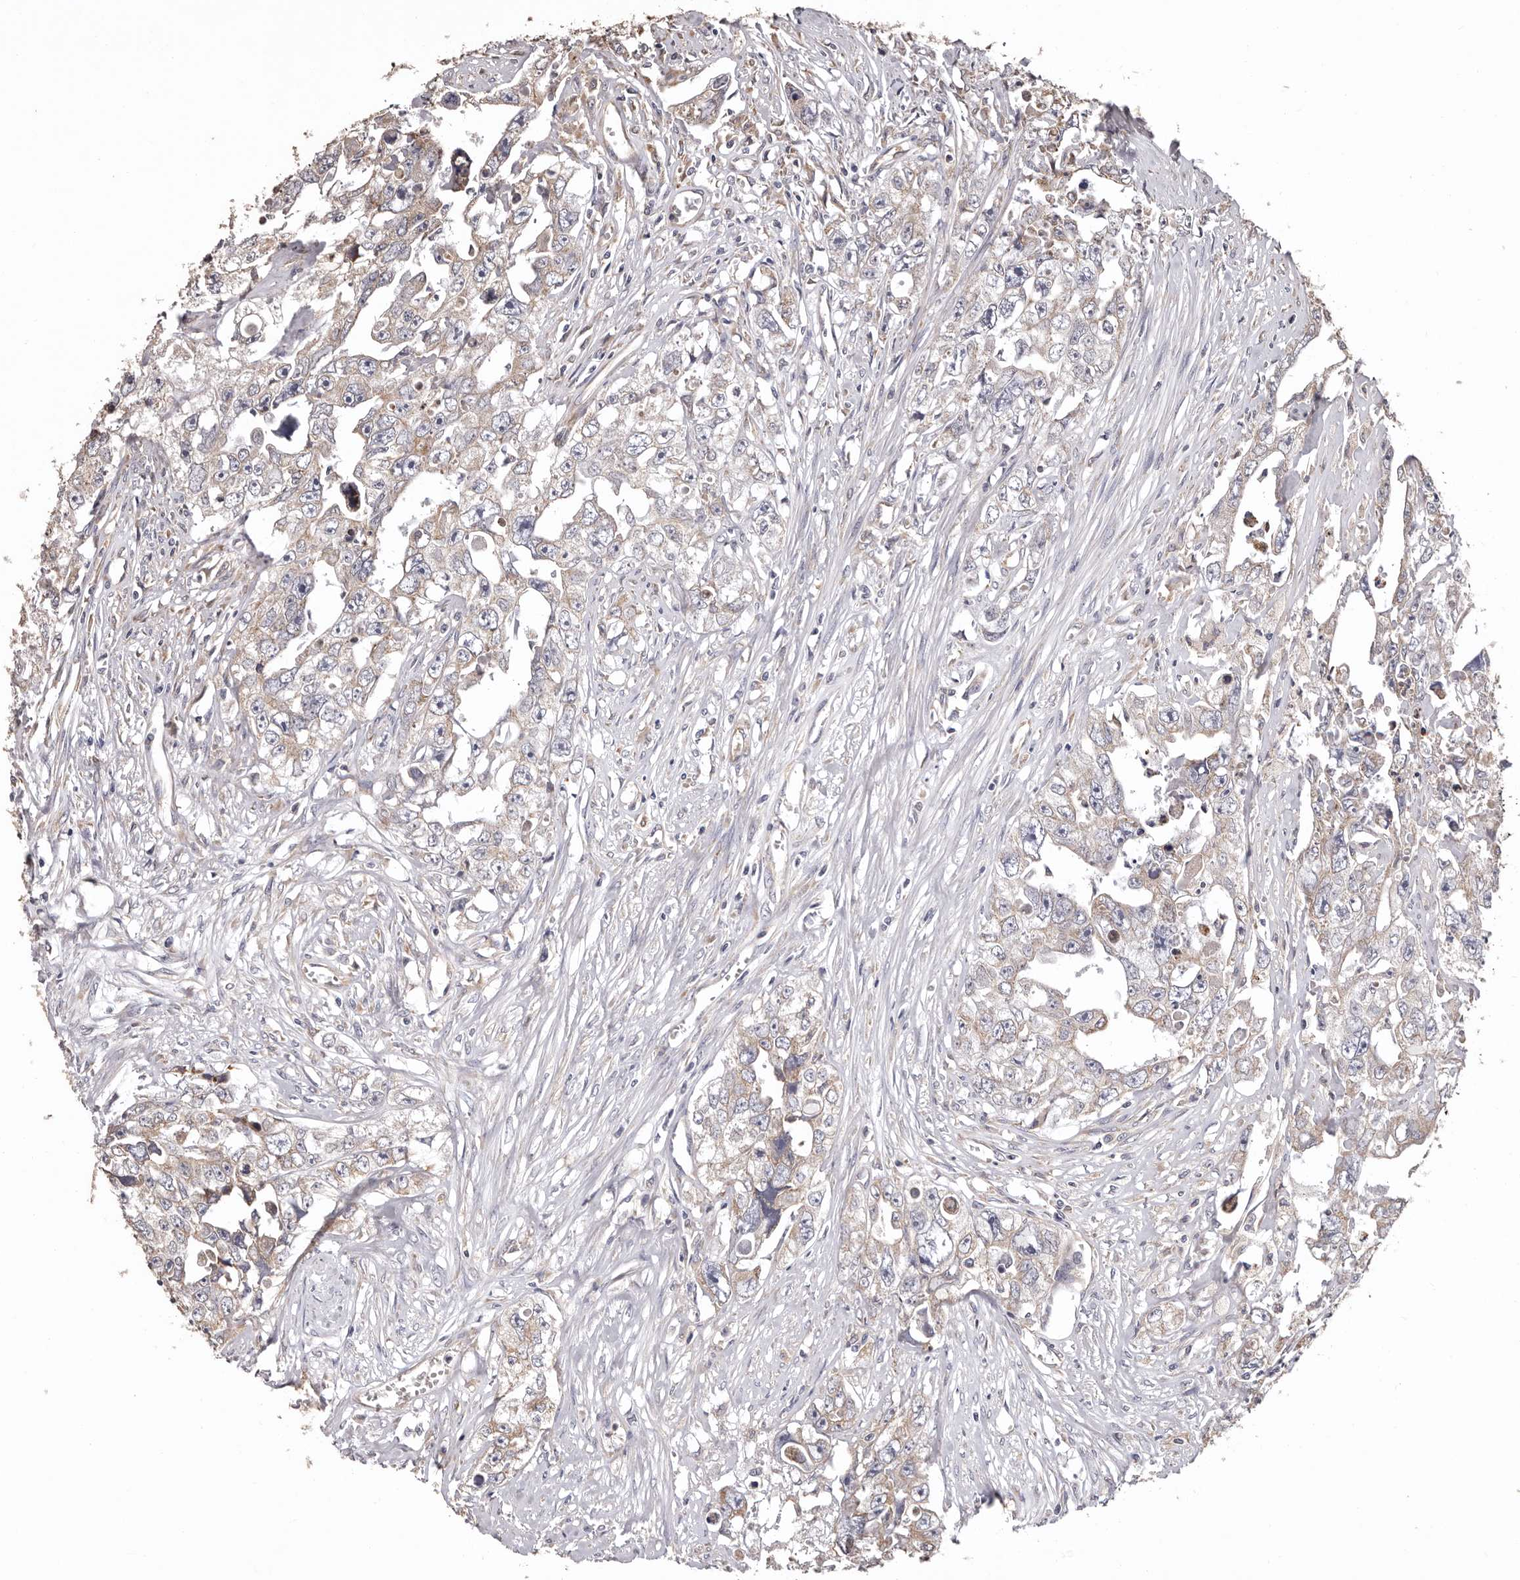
{"staining": {"intensity": "weak", "quantity": "<25%", "location": "cytoplasmic/membranous"}, "tissue": "testis cancer", "cell_type": "Tumor cells", "image_type": "cancer", "snomed": [{"axis": "morphology", "description": "Seminoma, NOS"}, {"axis": "morphology", "description": "Carcinoma, Embryonal, NOS"}, {"axis": "topography", "description": "Testis"}], "caption": "Immunohistochemistry (IHC) micrograph of neoplastic tissue: testis cancer (seminoma) stained with DAB reveals no significant protein expression in tumor cells. (DAB immunohistochemistry (IHC) visualized using brightfield microscopy, high magnification).", "gene": "ETNK1", "patient": {"sex": "male", "age": 43}}